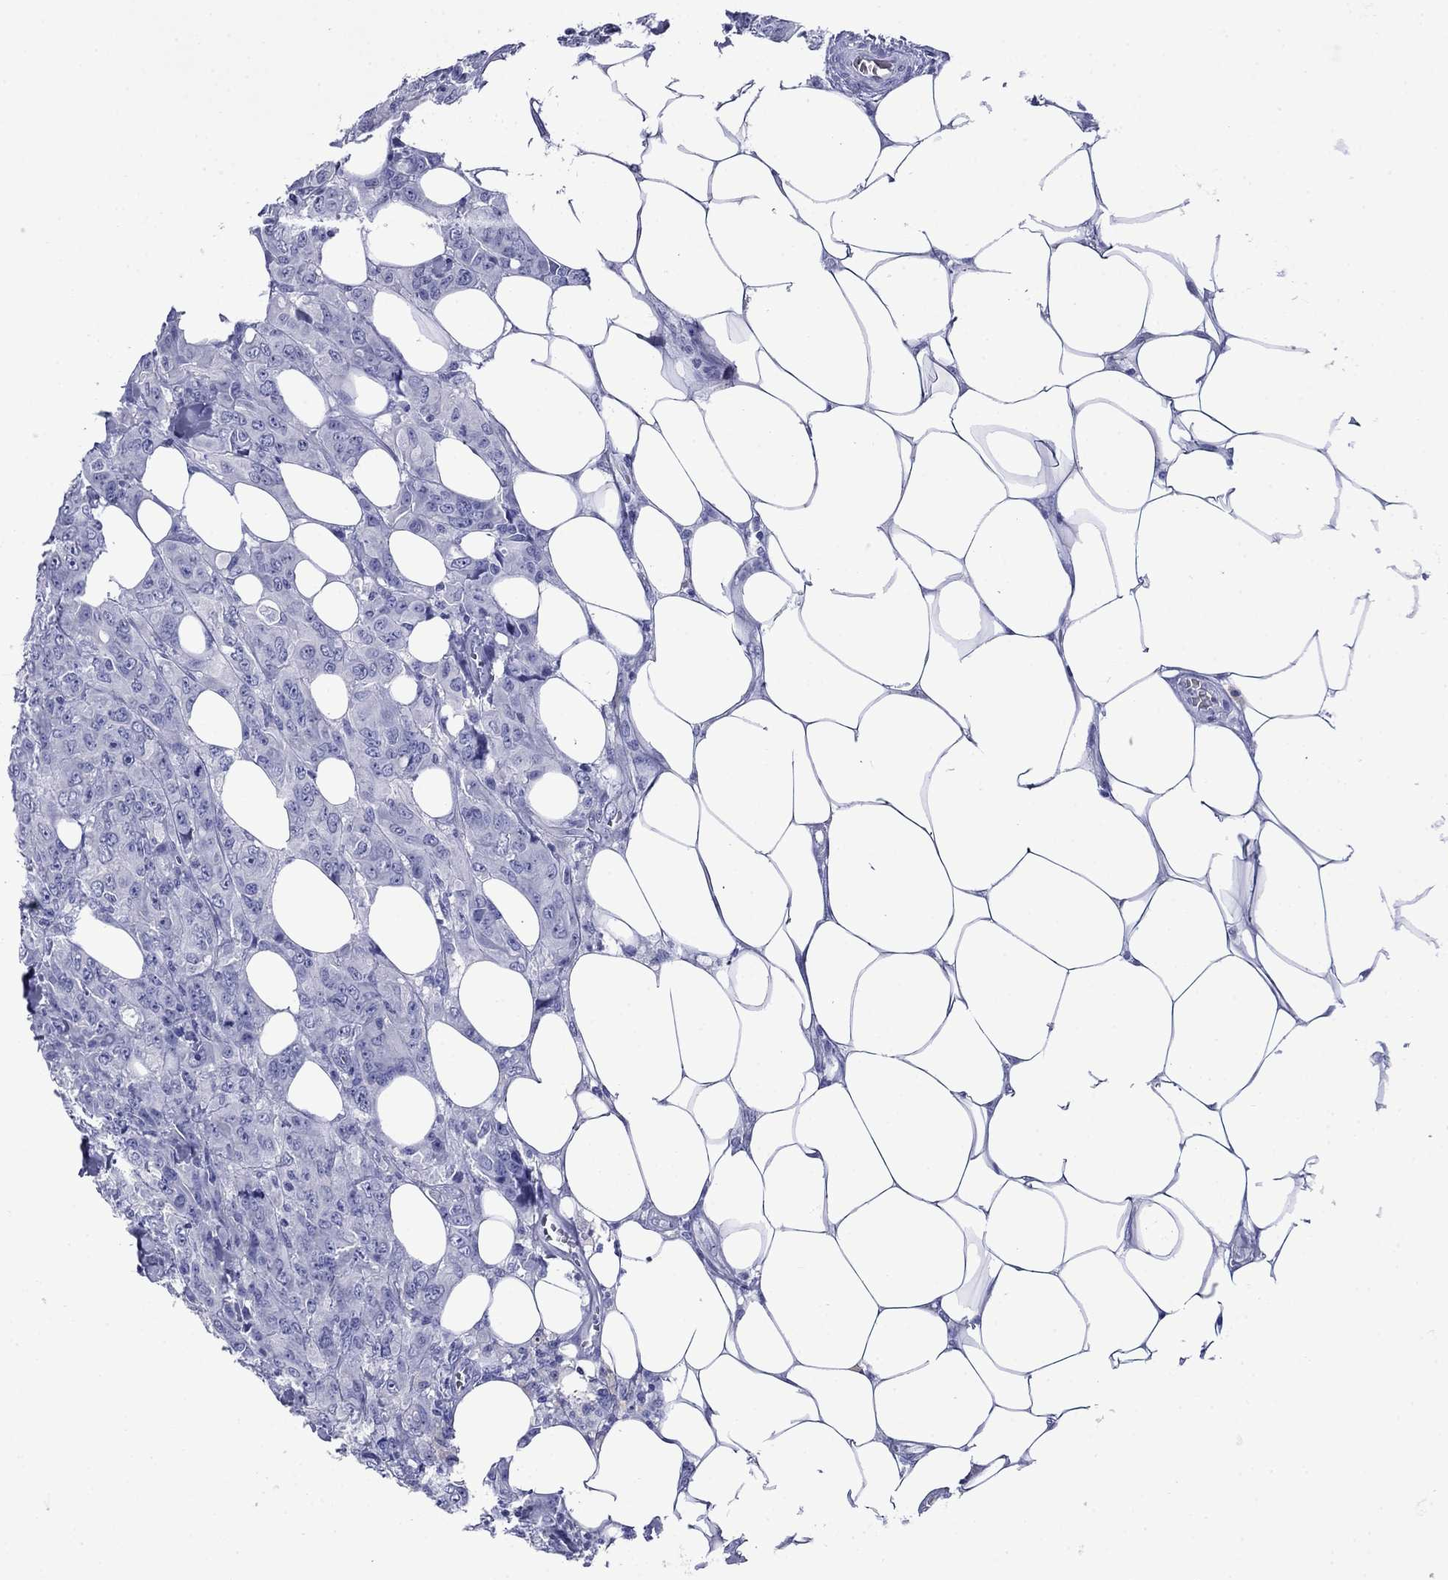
{"staining": {"intensity": "negative", "quantity": "none", "location": "none"}, "tissue": "breast cancer", "cell_type": "Tumor cells", "image_type": "cancer", "snomed": [{"axis": "morphology", "description": "Duct carcinoma"}, {"axis": "topography", "description": "Breast"}], "caption": "Invasive ductal carcinoma (breast) was stained to show a protein in brown. There is no significant positivity in tumor cells.", "gene": "ROM1", "patient": {"sex": "female", "age": 43}}